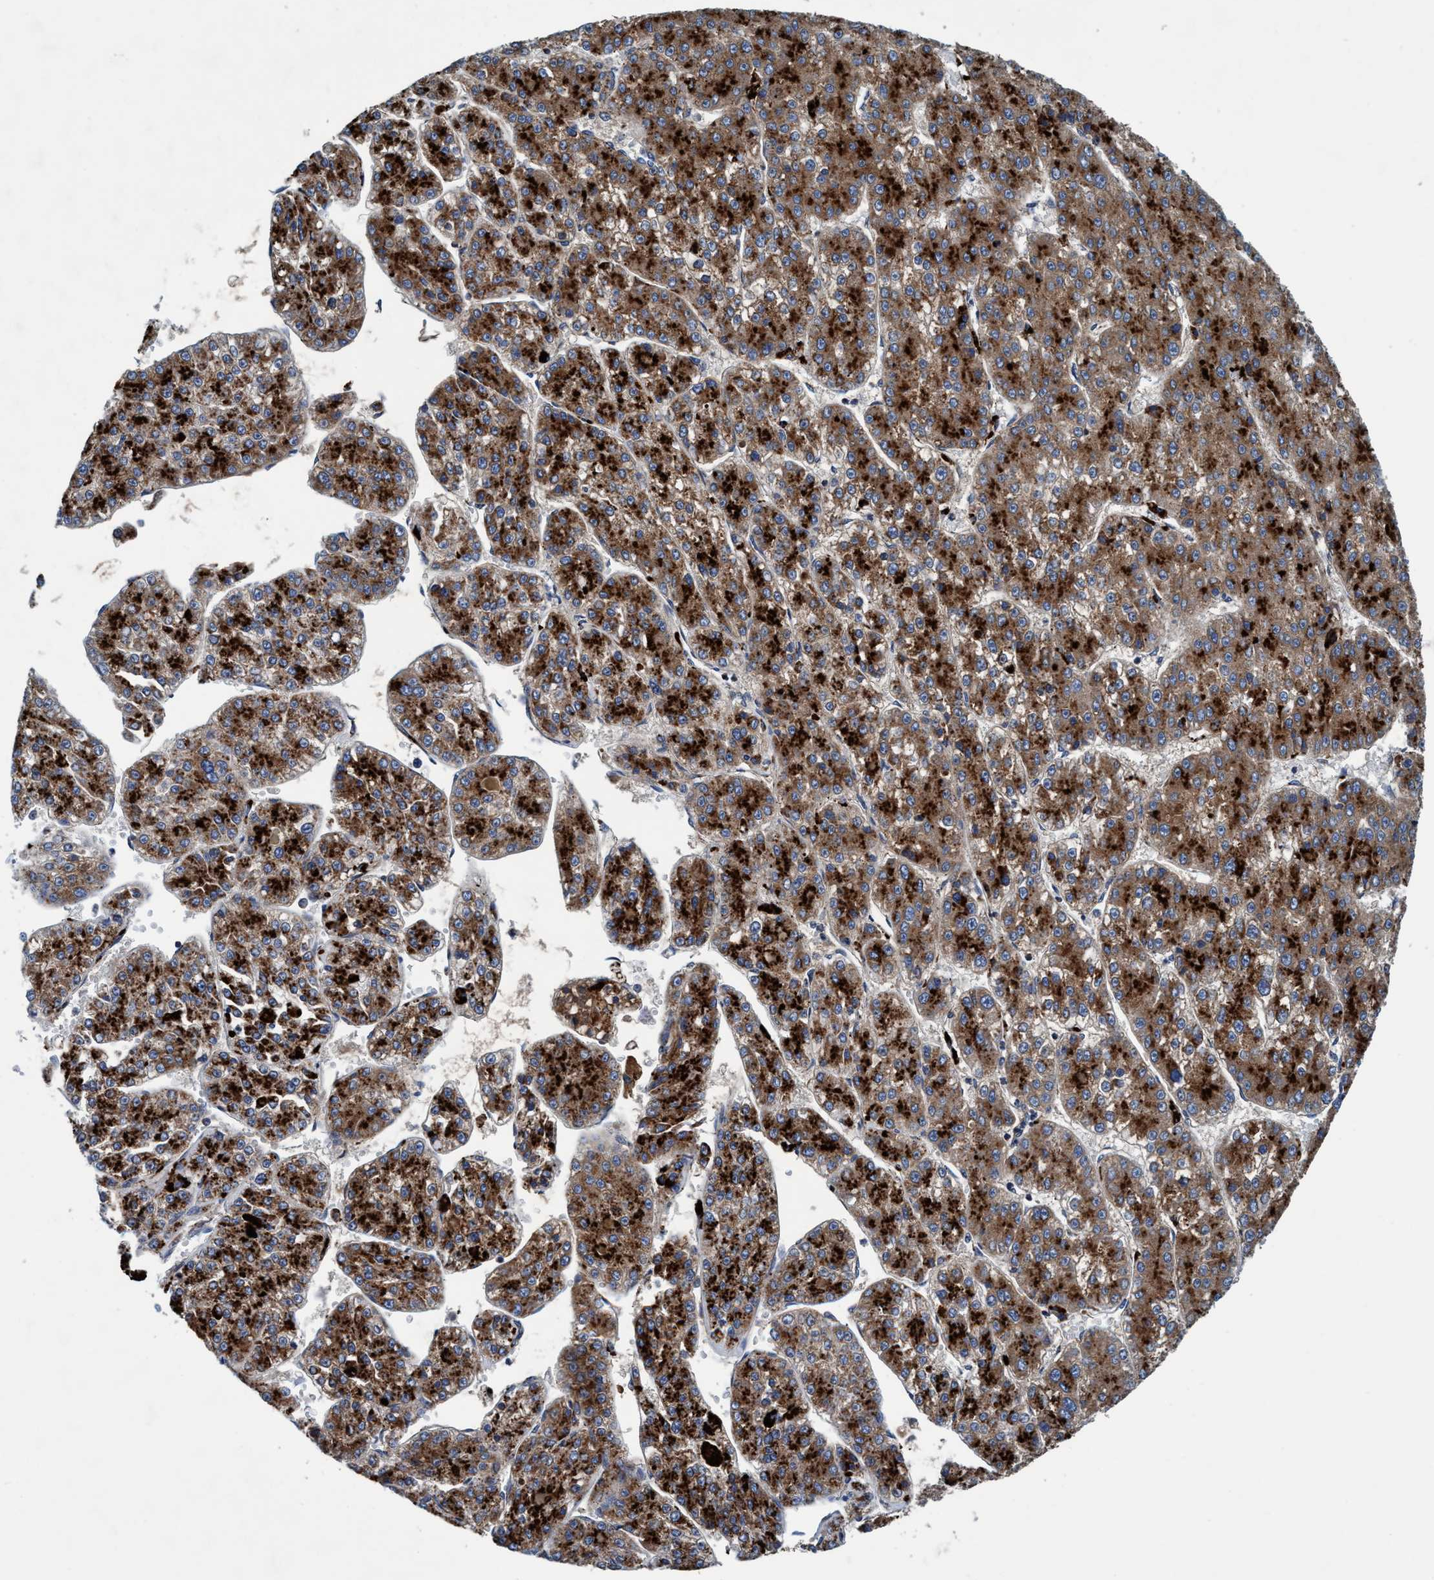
{"staining": {"intensity": "strong", "quantity": ">75%", "location": "cytoplasmic/membranous"}, "tissue": "liver cancer", "cell_type": "Tumor cells", "image_type": "cancer", "snomed": [{"axis": "morphology", "description": "Carcinoma, Hepatocellular, NOS"}, {"axis": "topography", "description": "Liver"}], "caption": "Immunohistochemistry photomicrograph of human hepatocellular carcinoma (liver) stained for a protein (brown), which shows high levels of strong cytoplasmic/membranous expression in approximately >75% of tumor cells.", "gene": "ENDOG", "patient": {"sex": "female", "age": 73}}